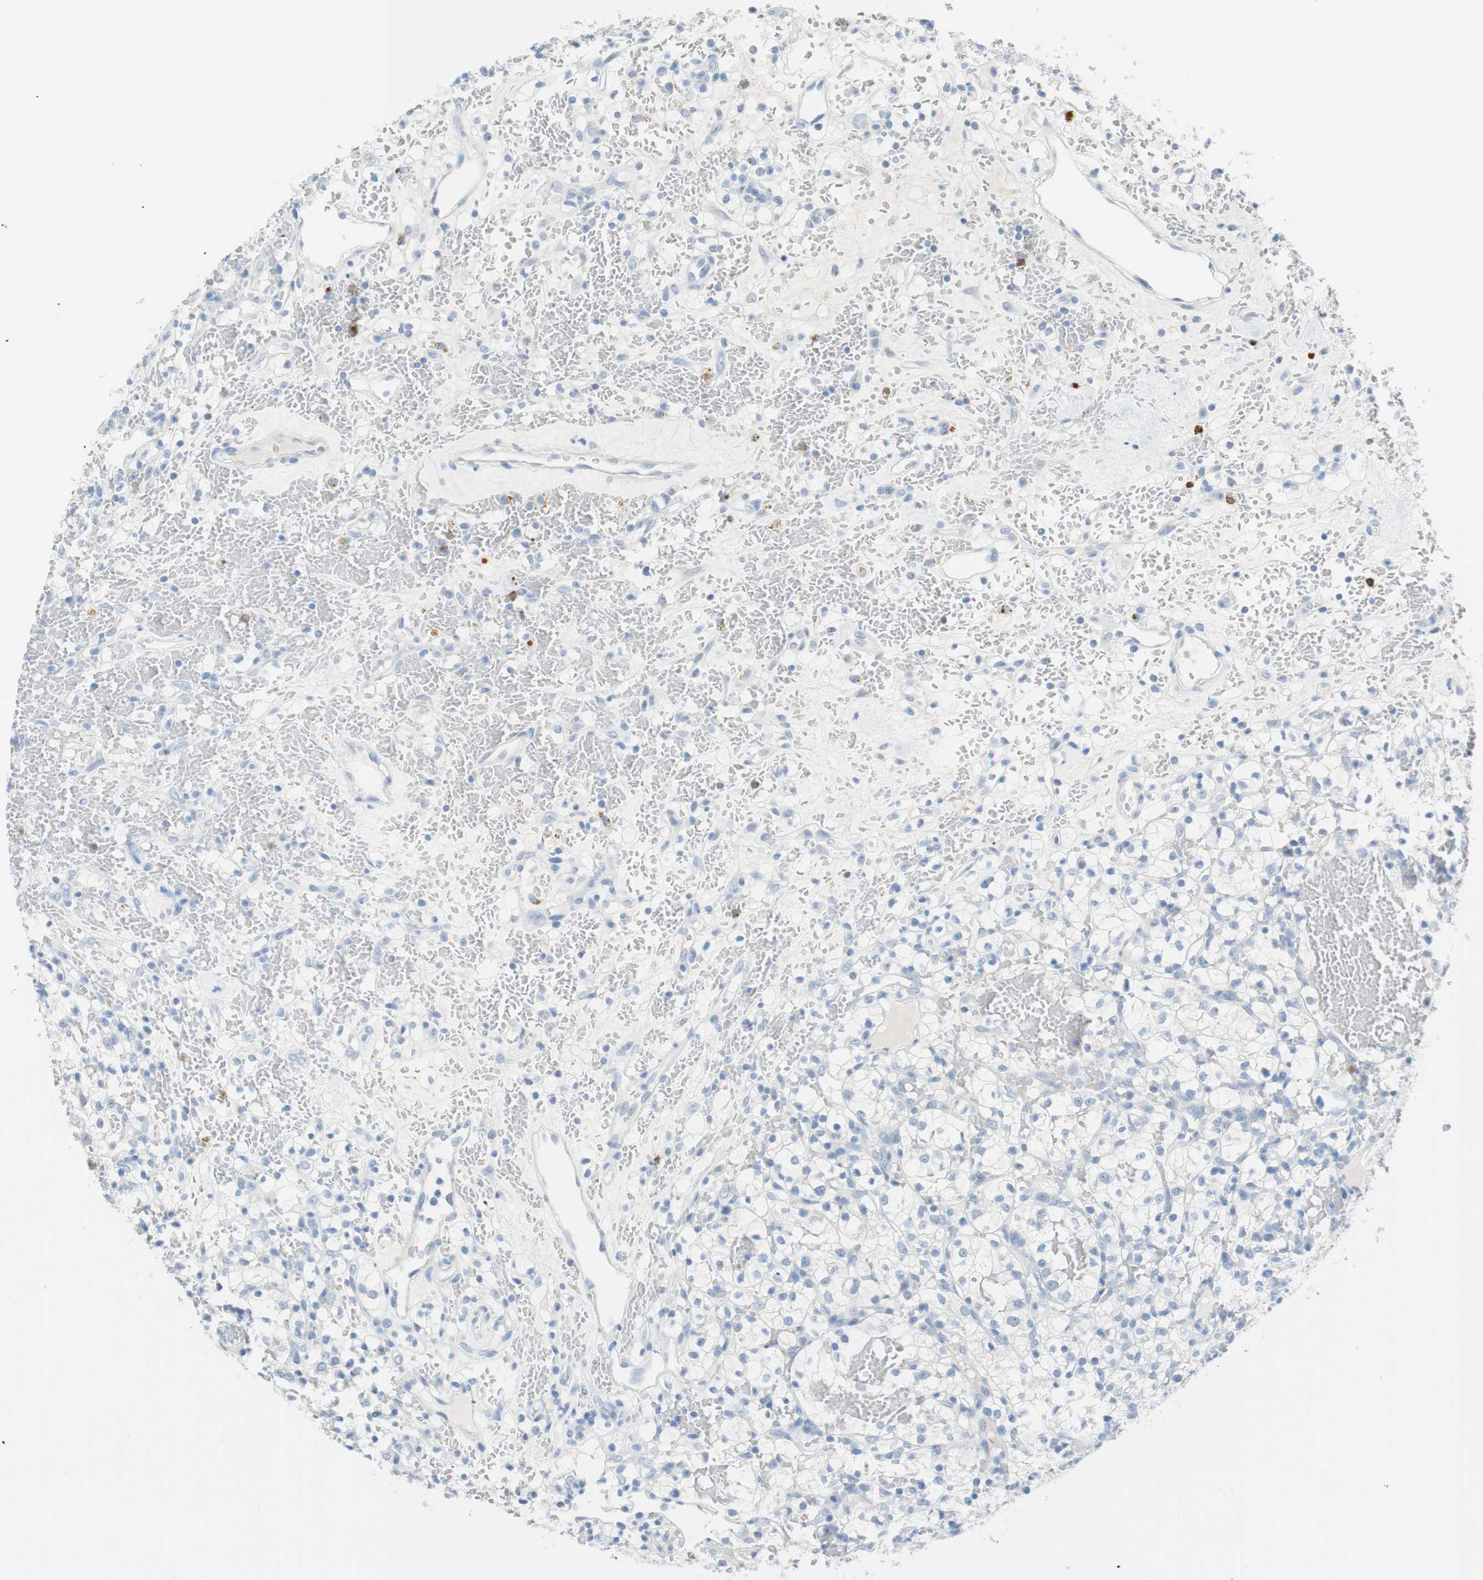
{"staining": {"intensity": "negative", "quantity": "none", "location": "none"}, "tissue": "renal cancer", "cell_type": "Tumor cells", "image_type": "cancer", "snomed": [{"axis": "morphology", "description": "Adenocarcinoma, NOS"}, {"axis": "topography", "description": "Kidney"}], "caption": "The image displays no staining of tumor cells in renal cancer (adenocarcinoma).", "gene": "TNFRSF13C", "patient": {"sex": "female", "age": 60}}